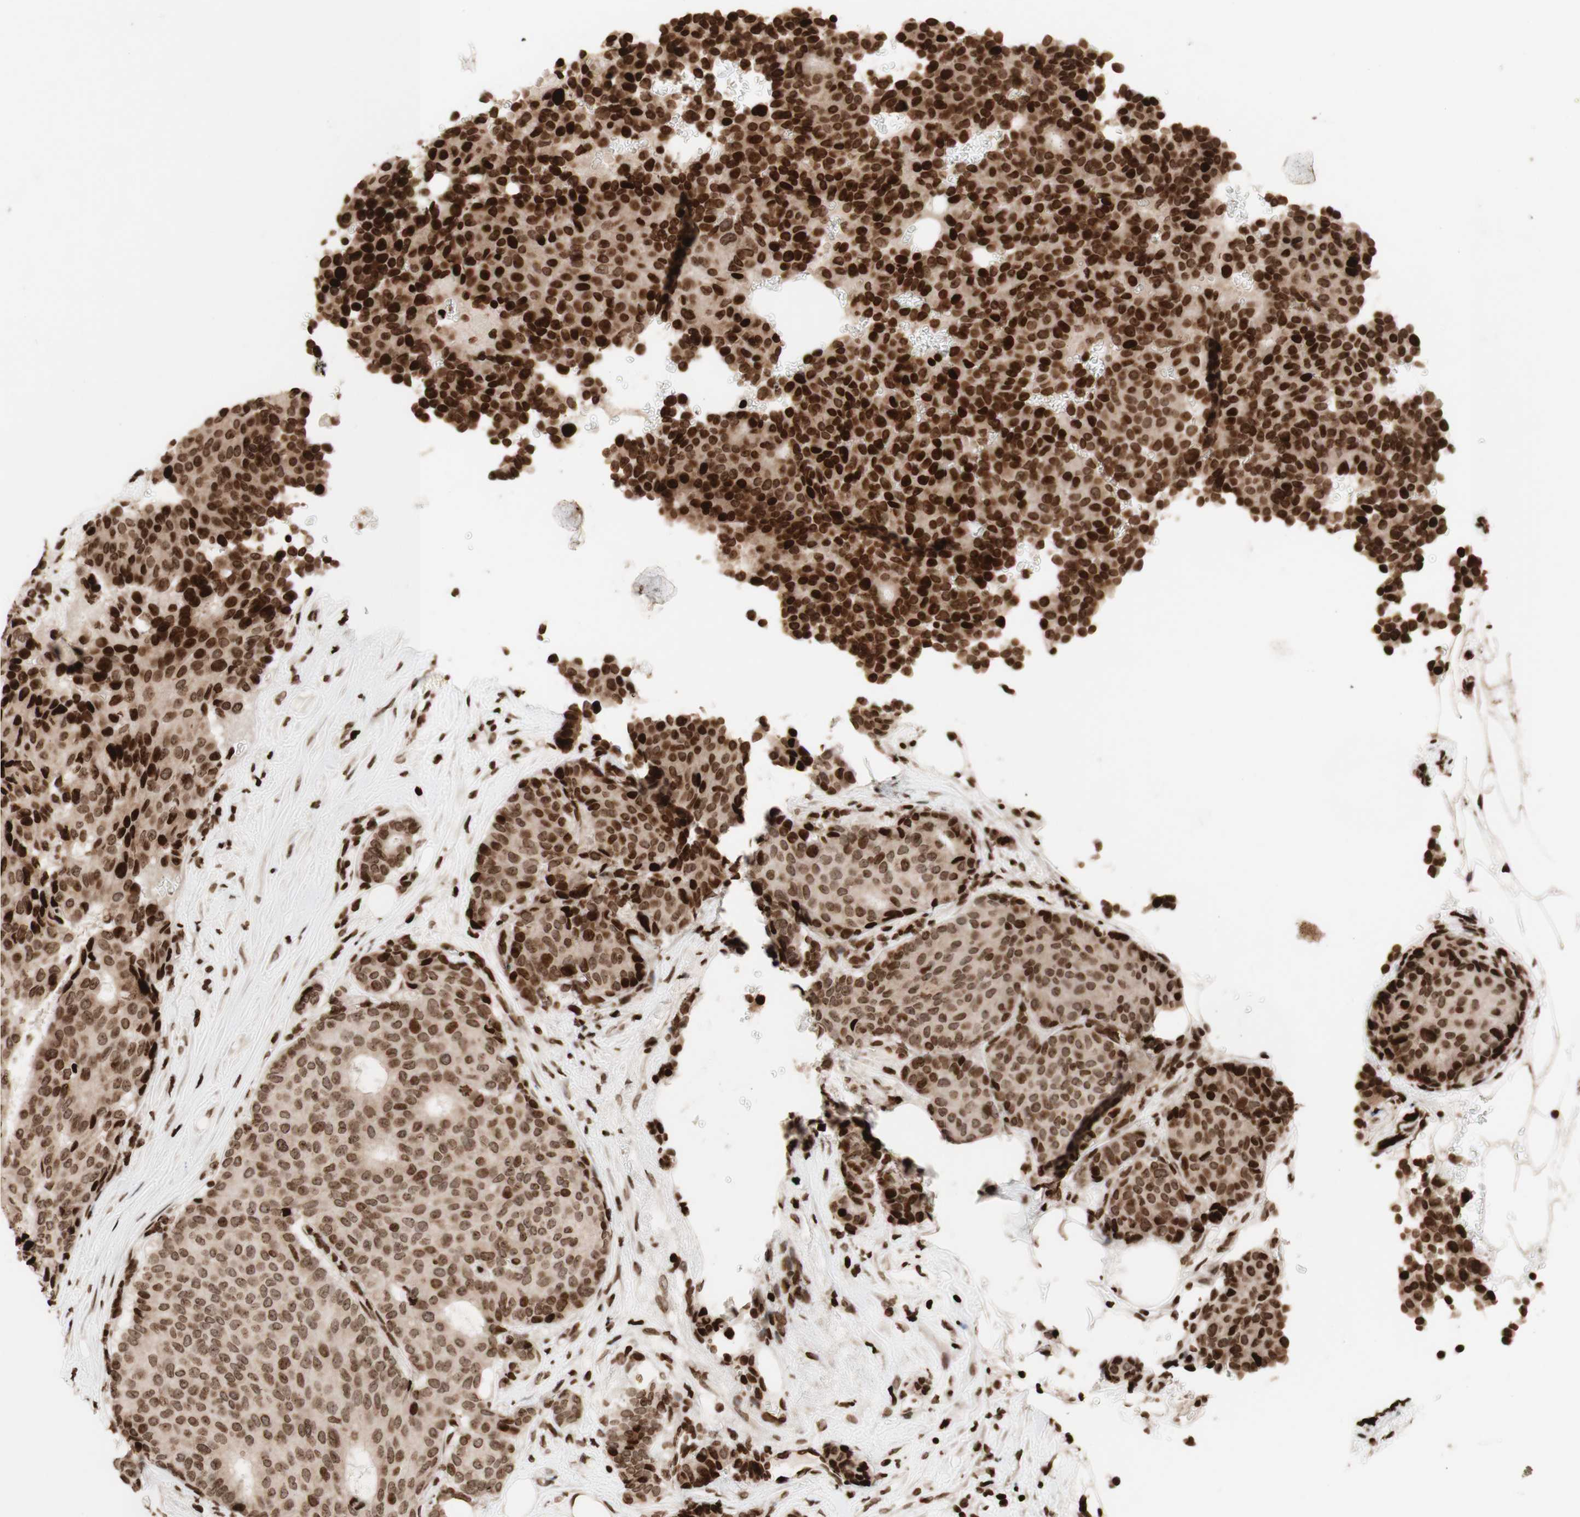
{"staining": {"intensity": "strong", "quantity": ">75%", "location": "nuclear"}, "tissue": "breast cancer", "cell_type": "Tumor cells", "image_type": "cancer", "snomed": [{"axis": "morphology", "description": "Duct carcinoma"}, {"axis": "topography", "description": "Breast"}], "caption": "Tumor cells display high levels of strong nuclear staining in approximately >75% of cells in breast intraductal carcinoma.", "gene": "NCAPD2", "patient": {"sex": "female", "age": 75}}